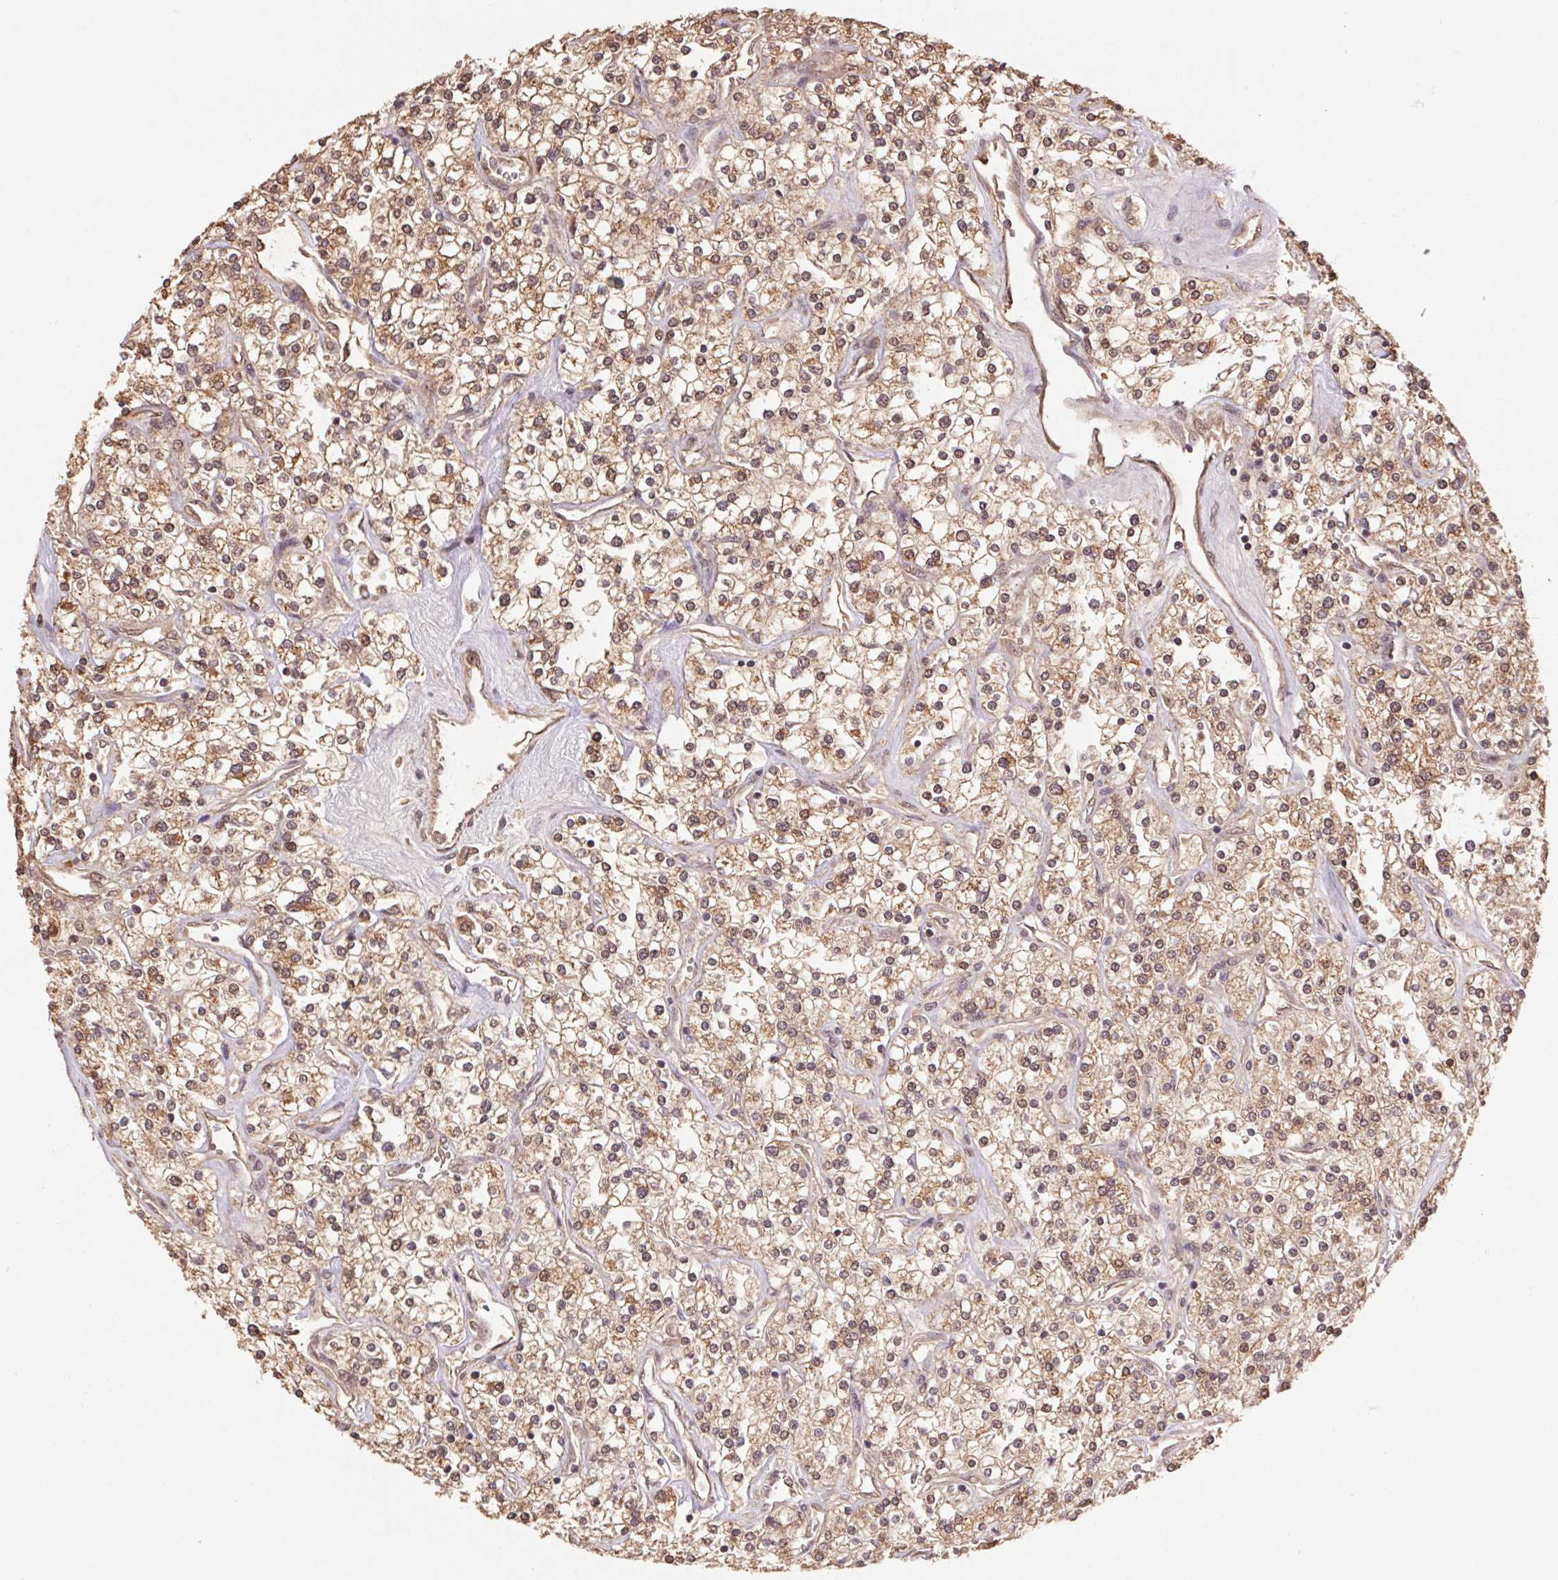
{"staining": {"intensity": "moderate", "quantity": ">75%", "location": "cytoplasmic/membranous,nuclear"}, "tissue": "renal cancer", "cell_type": "Tumor cells", "image_type": "cancer", "snomed": [{"axis": "morphology", "description": "Adenocarcinoma, NOS"}, {"axis": "topography", "description": "Kidney"}], "caption": "Approximately >75% of tumor cells in renal cancer display moderate cytoplasmic/membranous and nuclear protein staining as visualized by brown immunohistochemical staining.", "gene": "CUTA", "patient": {"sex": "male", "age": 80}}